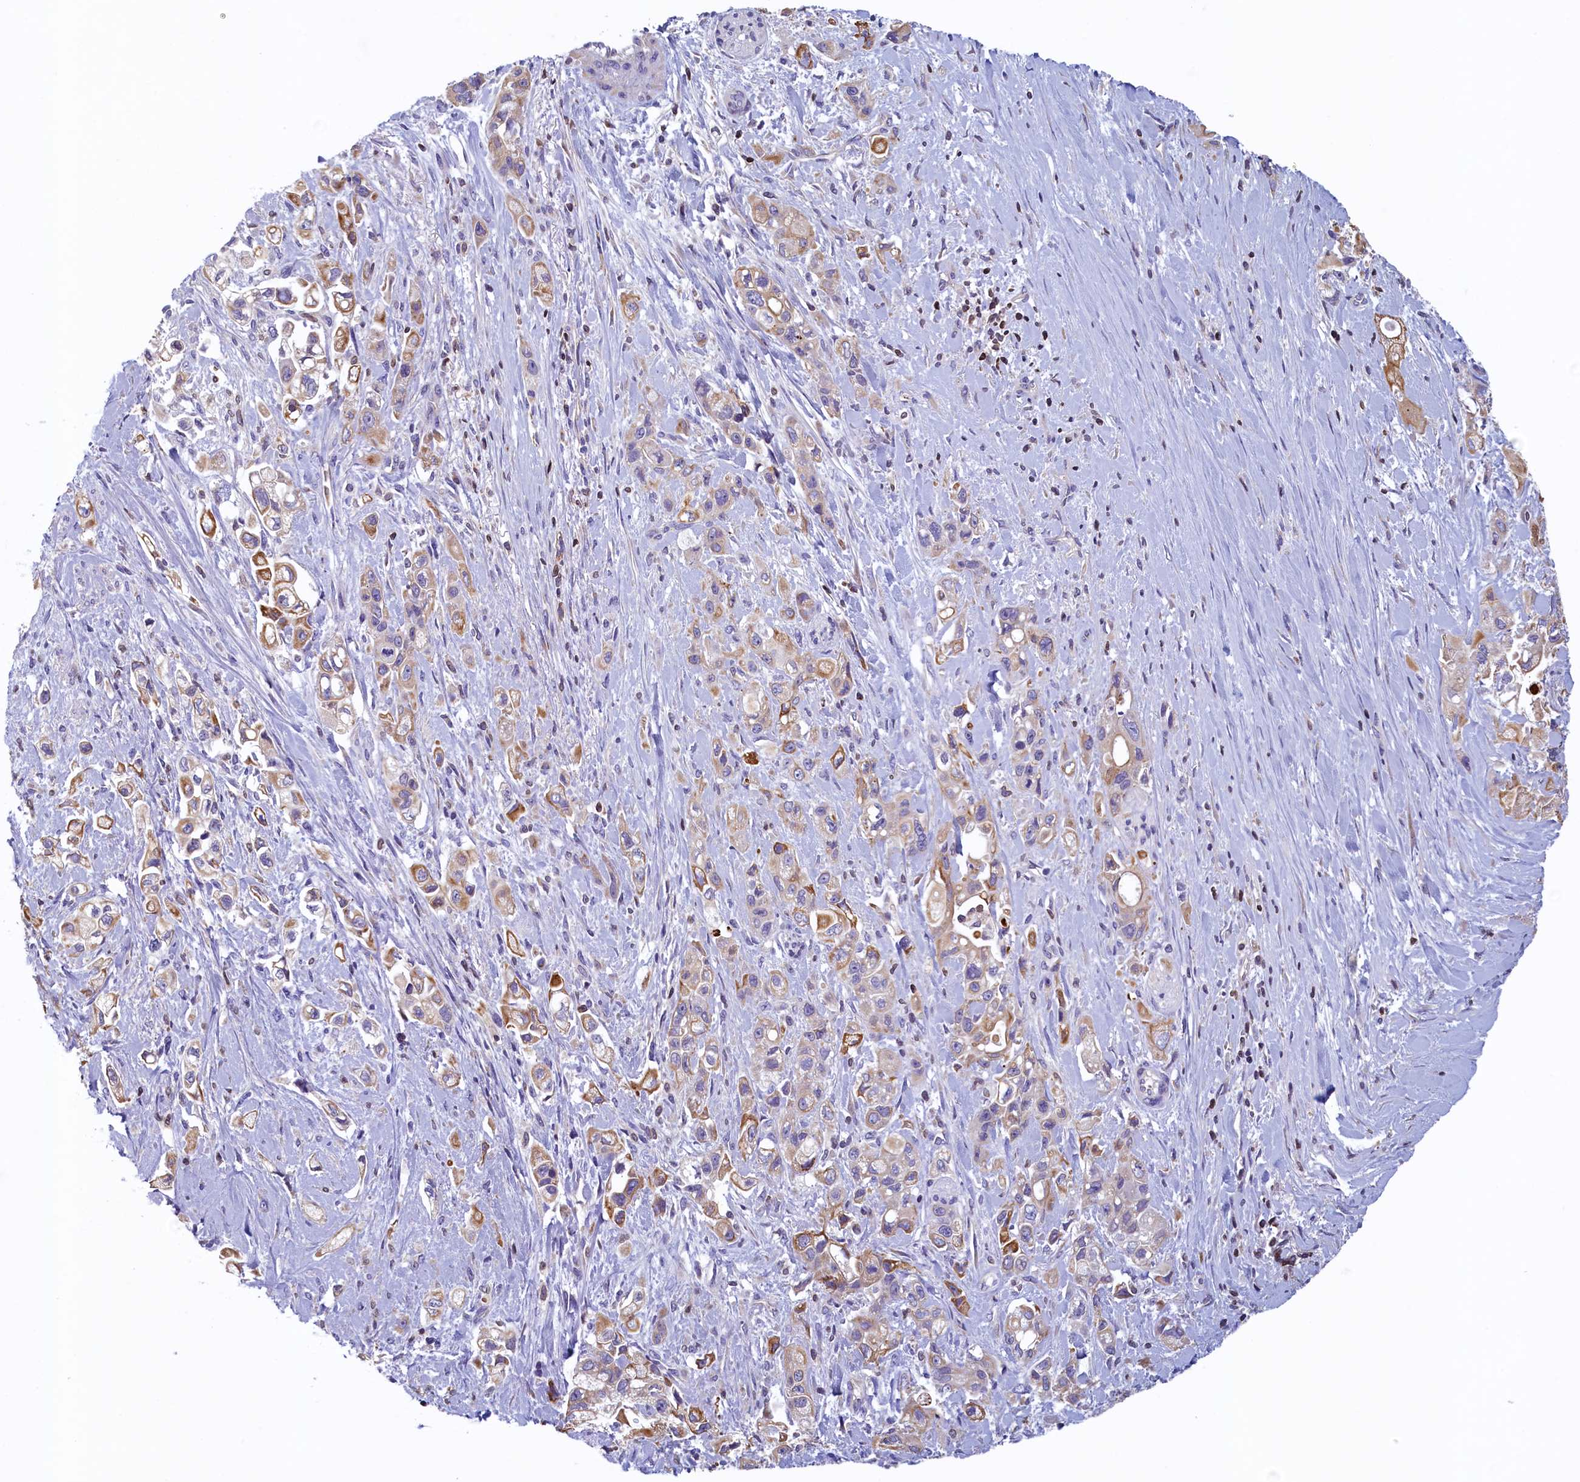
{"staining": {"intensity": "moderate", "quantity": "<25%", "location": "cytoplasmic/membranous"}, "tissue": "pancreatic cancer", "cell_type": "Tumor cells", "image_type": "cancer", "snomed": [{"axis": "morphology", "description": "Adenocarcinoma, NOS"}, {"axis": "topography", "description": "Pancreas"}], "caption": "Immunohistochemistry (IHC) (DAB (3,3'-diaminobenzidine)) staining of pancreatic adenocarcinoma demonstrates moderate cytoplasmic/membranous protein staining in approximately <25% of tumor cells. The protein is stained brown, and the nuclei are stained in blue (DAB (3,3'-diaminobenzidine) IHC with brightfield microscopy, high magnification).", "gene": "TRAF3IP3", "patient": {"sex": "female", "age": 66}}